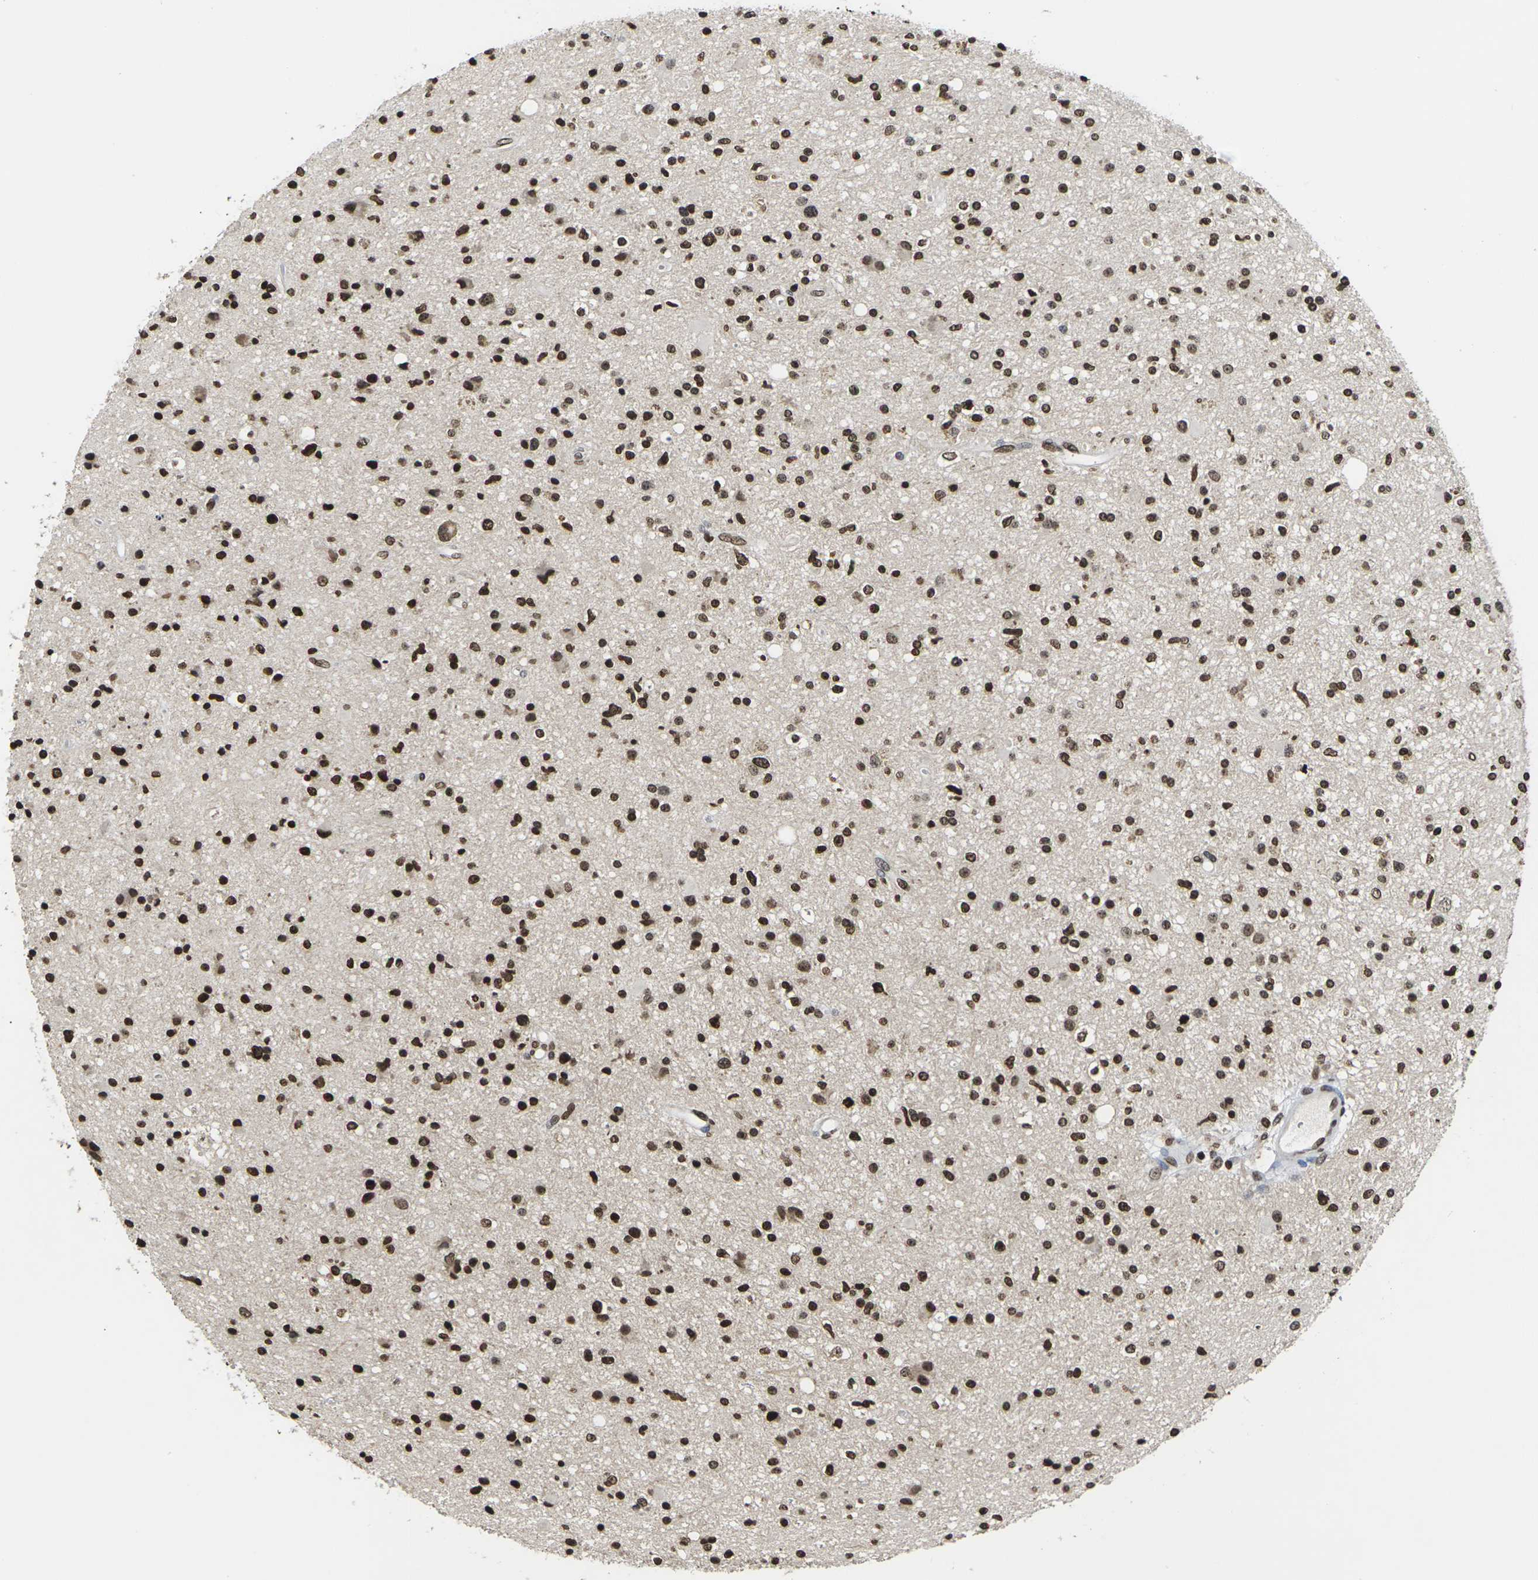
{"staining": {"intensity": "moderate", "quantity": ">75%", "location": "nuclear"}, "tissue": "glioma", "cell_type": "Tumor cells", "image_type": "cancer", "snomed": [{"axis": "morphology", "description": "Glioma, malignant, High grade"}, {"axis": "topography", "description": "Brain"}], "caption": "Immunohistochemistry (IHC) photomicrograph of neoplastic tissue: malignant glioma (high-grade) stained using IHC shows medium levels of moderate protein expression localized specifically in the nuclear of tumor cells, appearing as a nuclear brown color.", "gene": "ETV5", "patient": {"sex": "male", "age": 33}}